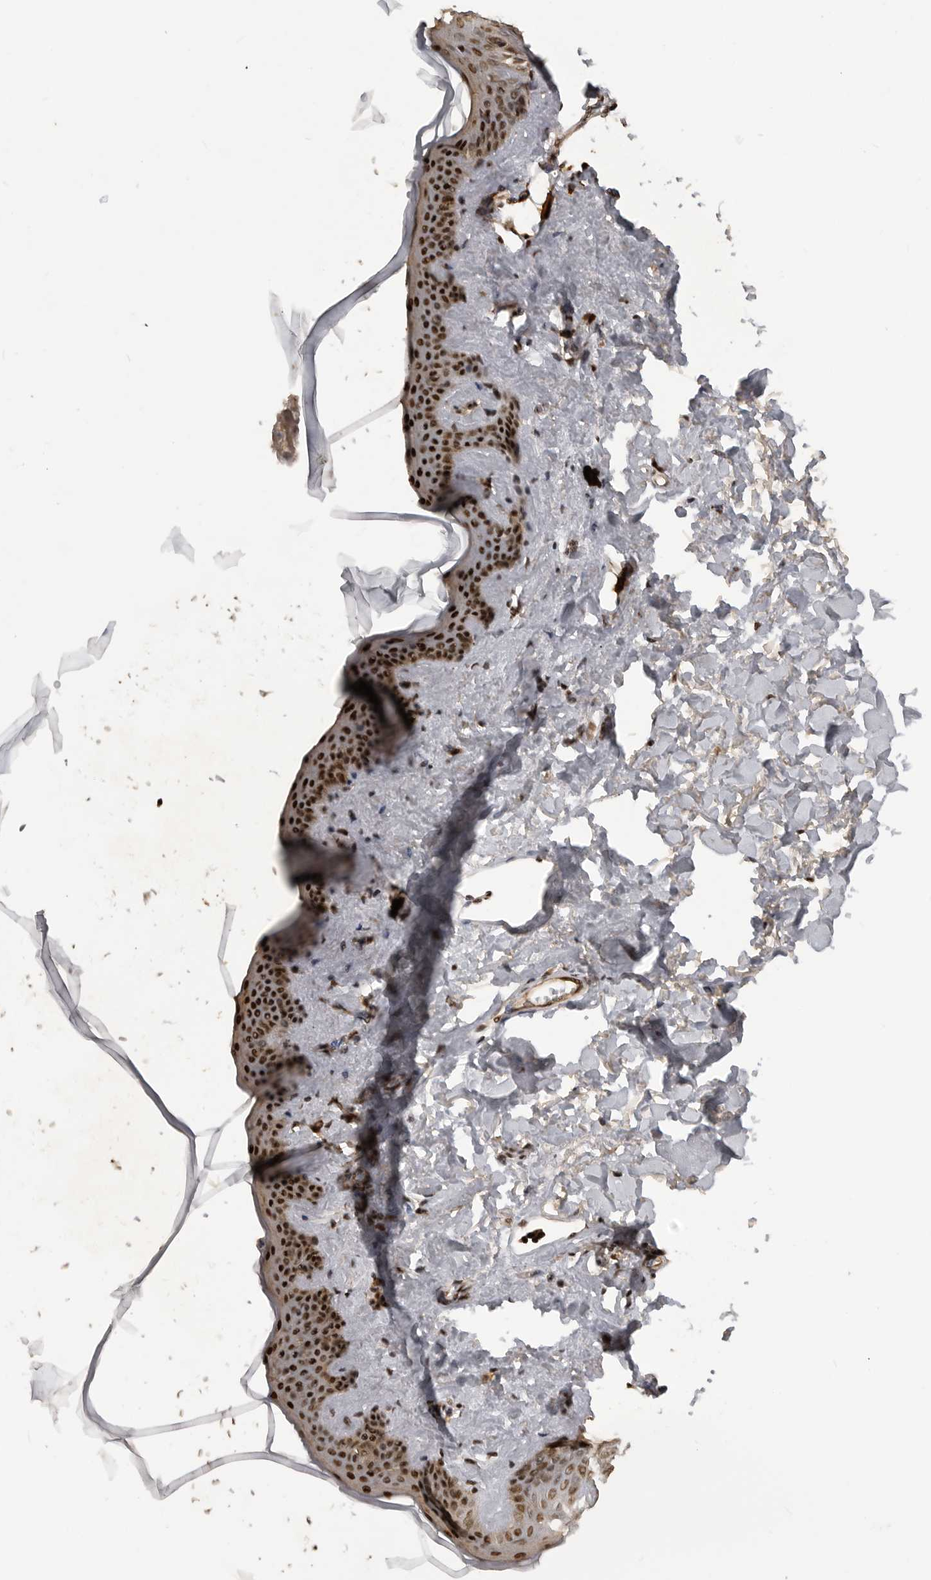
{"staining": {"intensity": "moderate", "quantity": ">75%", "location": "nuclear"}, "tissue": "skin", "cell_type": "Fibroblasts", "image_type": "normal", "snomed": [{"axis": "morphology", "description": "Normal tissue, NOS"}, {"axis": "topography", "description": "Skin"}], "caption": "Protein staining exhibits moderate nuclear staining in about >75% of fibroblasts in unremarkable skin. (DAB (3,3'-diaminobenzidine) IHC with brightfield microscopy, high magnification).", "gene": "CBLL1", "patient": {"sex": "female", "age": 46}}